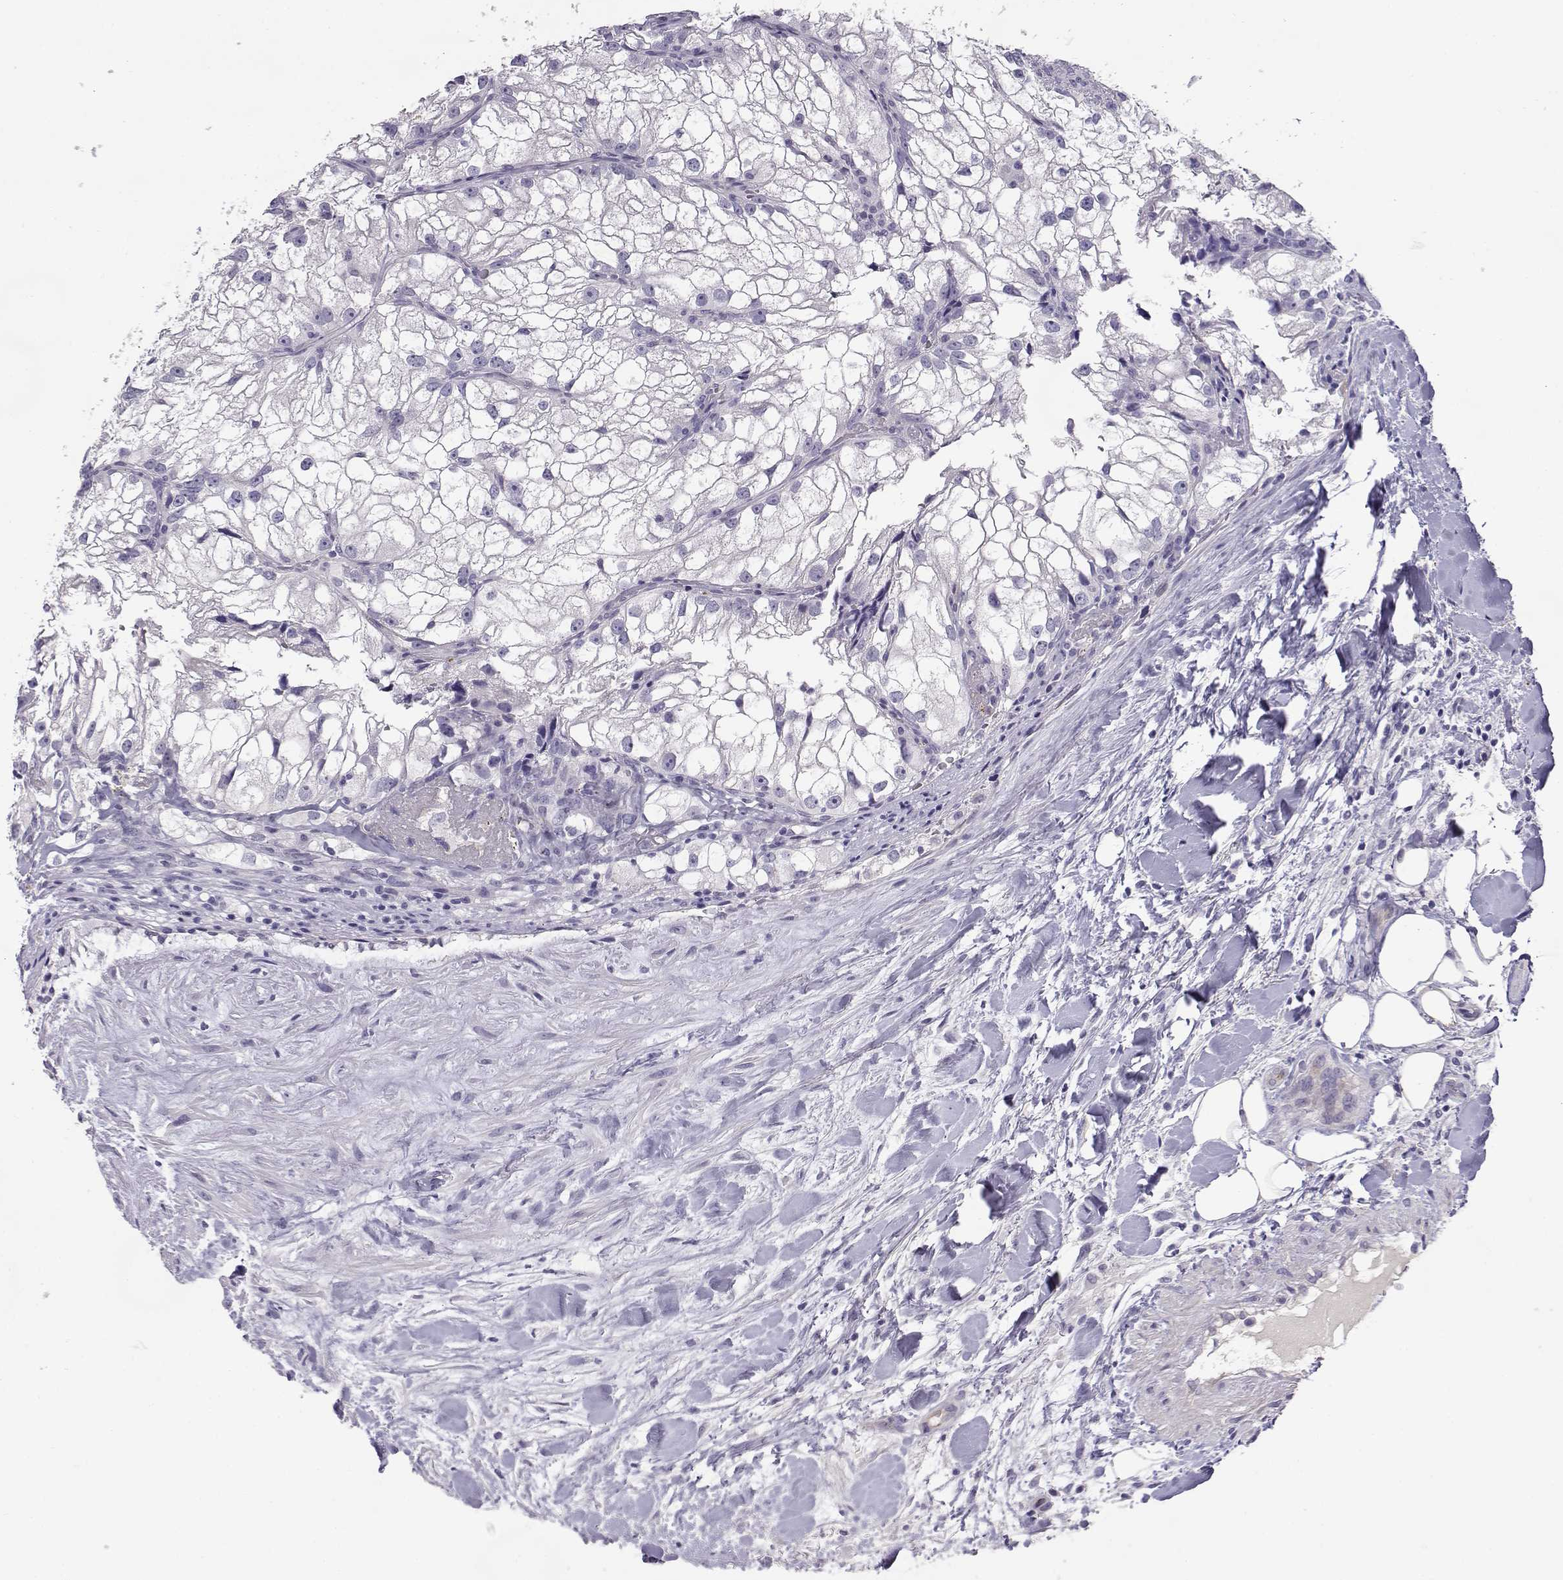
{"staining": {"intensity": "negative", "quantity": "none", "location": "none"}, "tissue": "renal cancer", "cell_type": "Tumor cells", "image_type": "cancer", "snomed": [{"axis": "morphology", "description": "Adenocarcinoma, NOS"}, {"axis": "topography", "description": "Kidney"}], "caption": "DAB (3,3'-diaminobenzidine) immunohistochemical staining of human renal cancer (adenocarcinoma) shows no significant positivity in tumor cells. (Immunohistochemistry, brightfield microscopy, high magnification).", "gene": "ENDOU", "patient": {"sex": "male", "age": 59}}